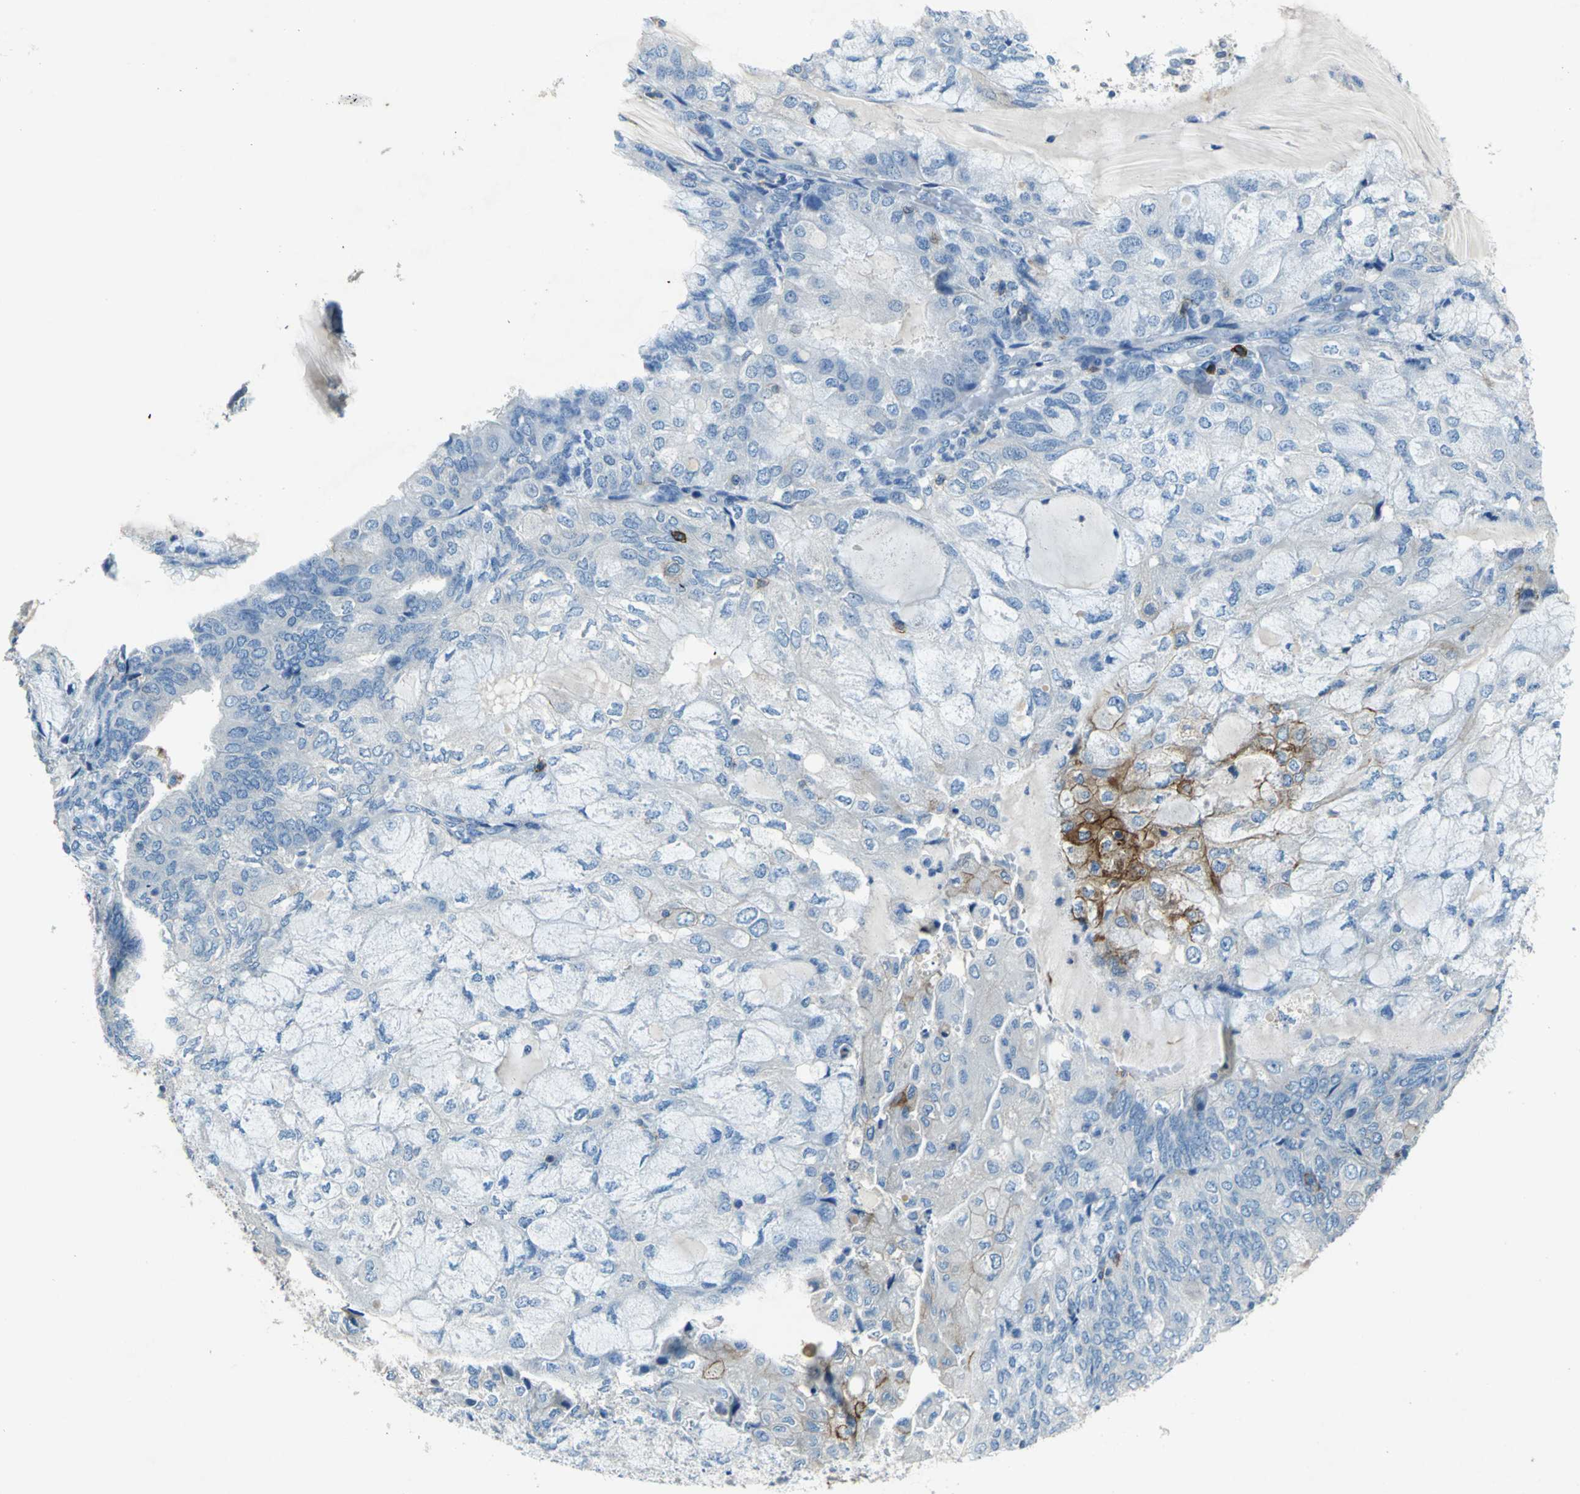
{"staining": {"intensity": "moderate", "quantity": "<25%", "location": "cytoplasmic/membranous"}, "tissue": "endometrial cancer", "cell_type": "Tumor cells", "image_type": "cancer", "snomed": [{"axis": "morphology", "description": "Adenocarcinoma, NOS"}, {"axis": "topography", "description": "Endometrium"}], "caption": "Immunohistochemistry (IHC) photomicrograph of endometrial adenocarcinoma stained for a protein (brown), which displays low levels of moderate cytoplasmic/membranous staining in about <25% of tumor cells.", "gene": "RPS13", "patient": {"sex": "female", "age": 81}}